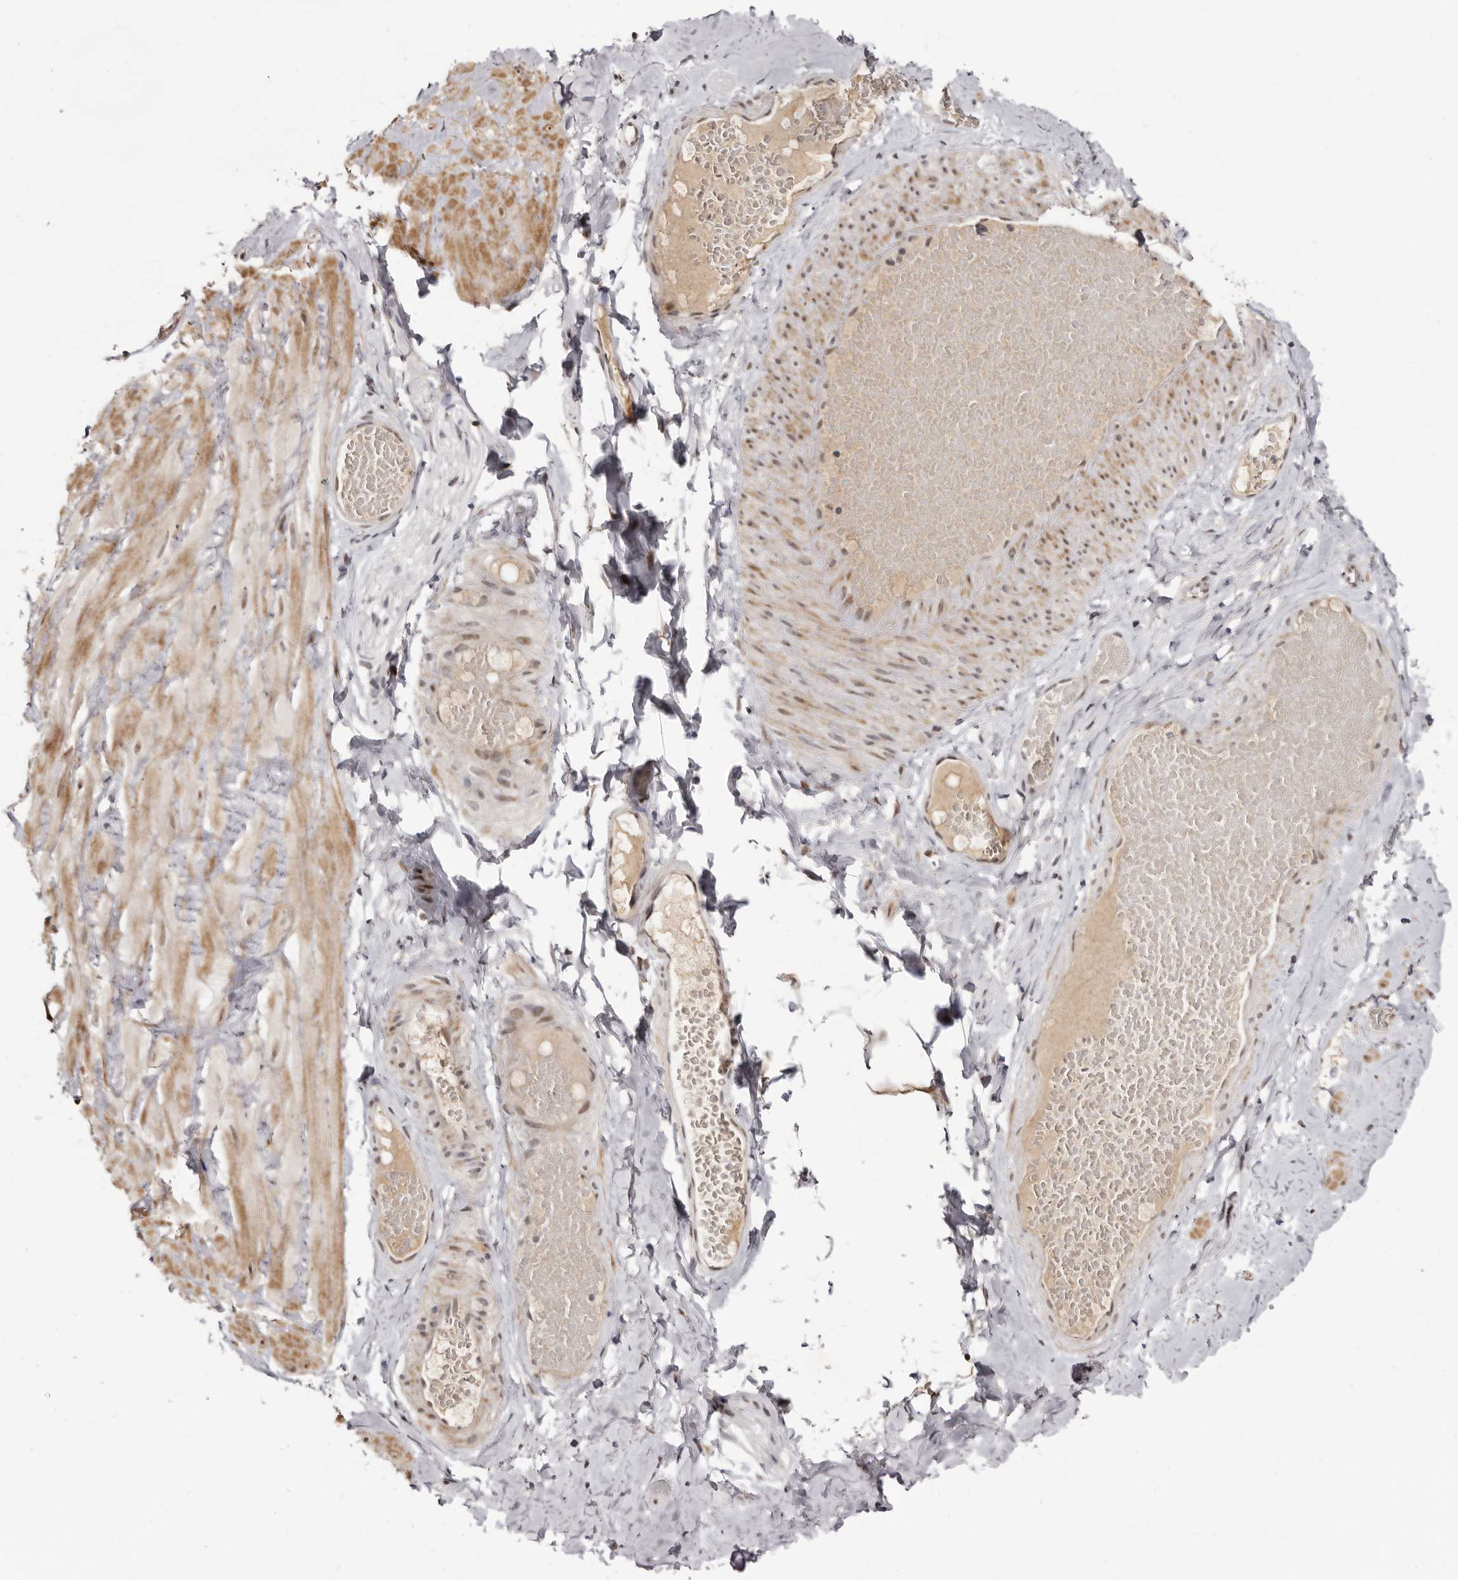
{"staining": {"intensity": "moderate", "quantity": ">75%", "location": "cytoplasmic/membranous"}, "tissue": "adipose tissue", "cell_type": "Adipocytes", "image_type": "normal", "snomed": [{"axis": "morphology", "description": "Normal tissue, NOS"}, {"axis": "topography", "description": "Adipose tissue"}, {"axis": "topography", "description": "Vascular tissue"}, {"axis": "topography", "description": "Peripheral nerve tissue"}], "caption": "Immunohistochemical staining of benign human adipose tissue demonstrates medium levels of moderate cytoplasmic/membranous expression in approximately >75% of adipocytes.", "gene": "ZNF326", "patient": {"sex": "male", "age": 25}}